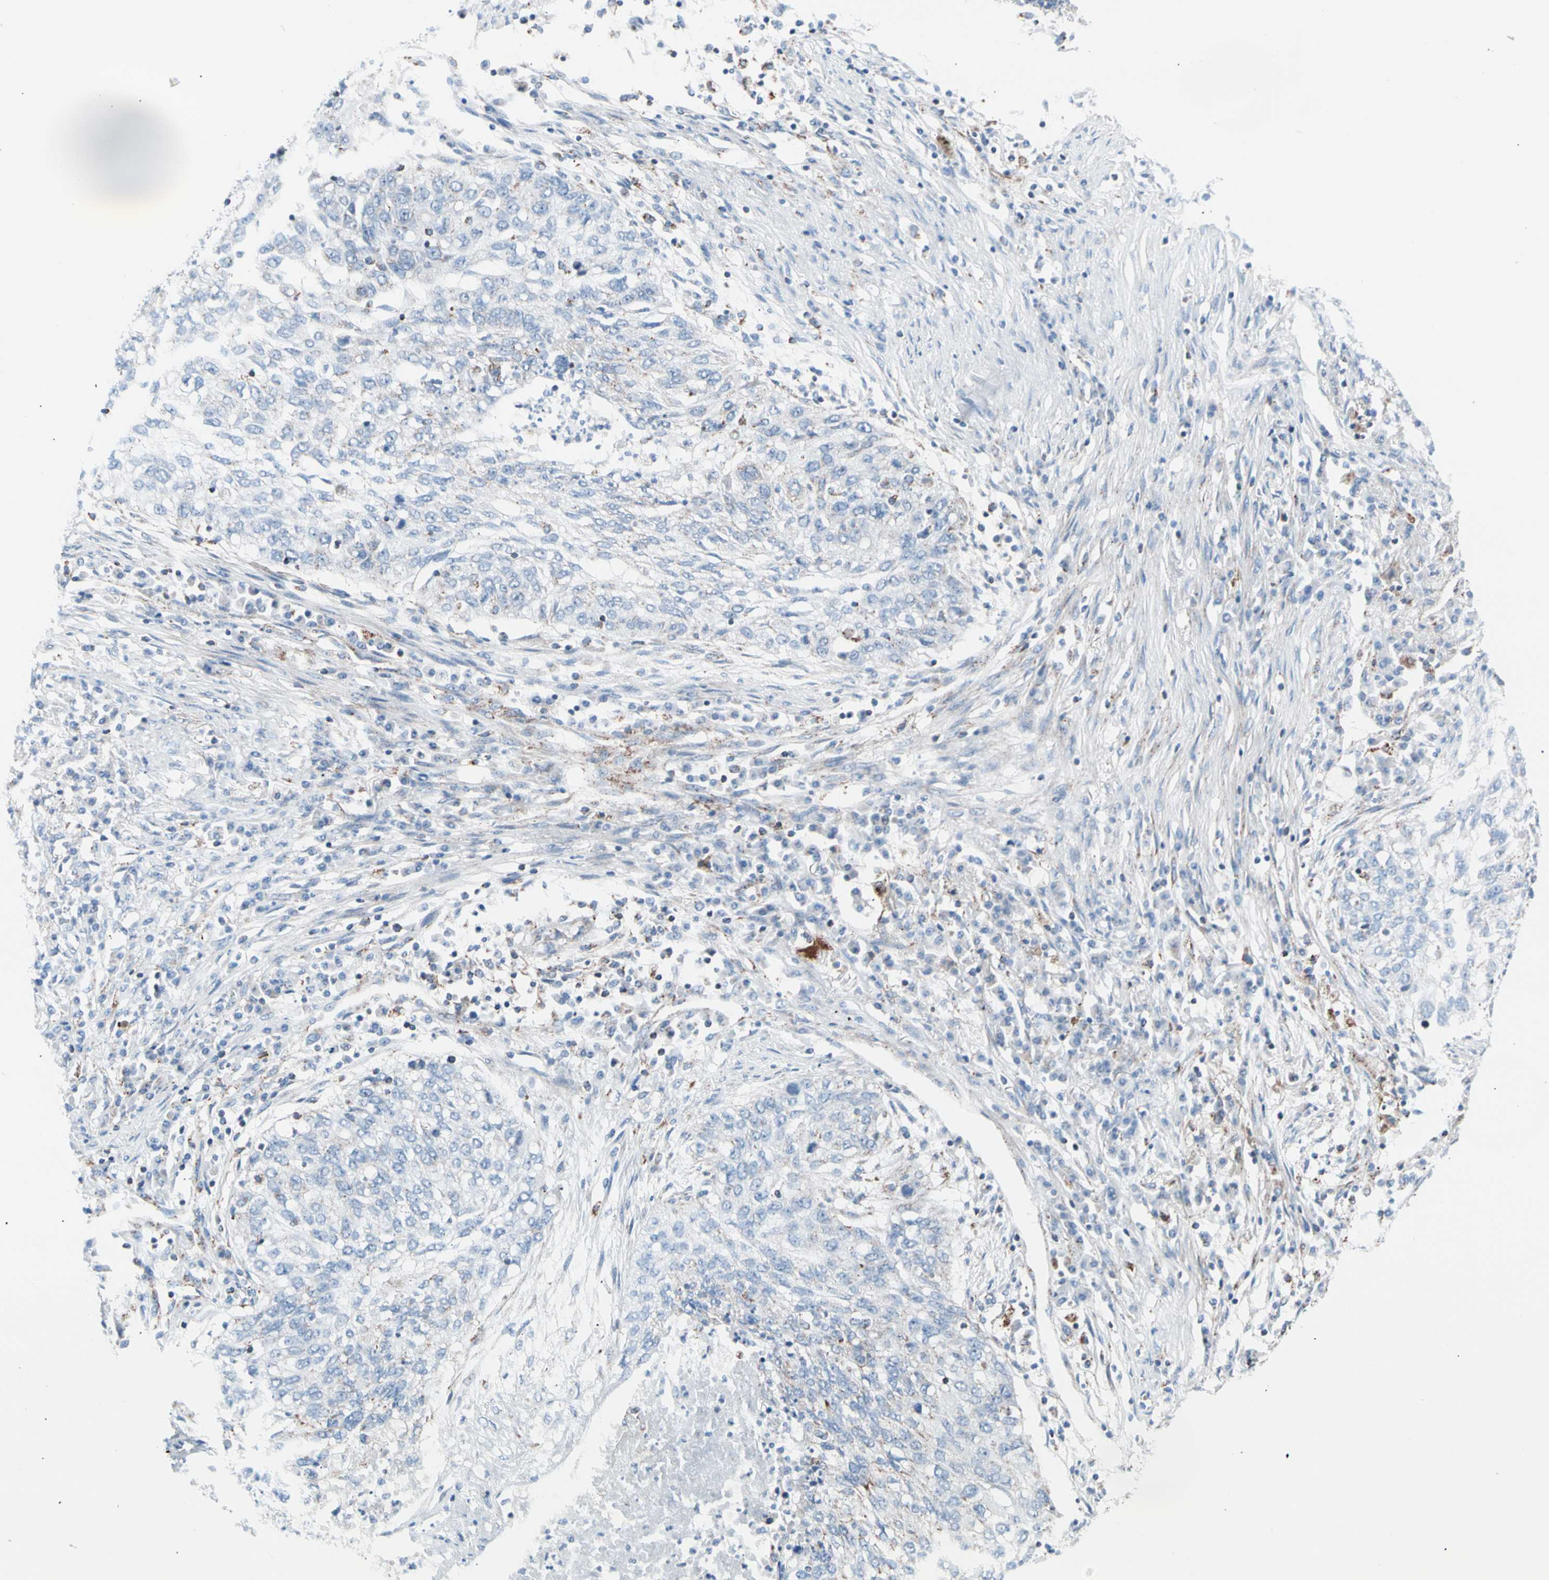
{"staining": {"intensity": "negative", "quantity": "none", "location": "none"}, "tissue": "lung cancer", "cell_type": "Tumor cells", "image_type": "cancer", "snomed": [{"axis": "morphology", "description": "Squamous cell carcinoma, NOS"}, {"axis": "topography", "description": "Lung"}], "caption": "Human lung squamous cell carcinoma stained for a protein using IHC exhibits no positivity in tumor cells.", "gene": "HK1", "patient": {"sex": "female", "age": 63}}